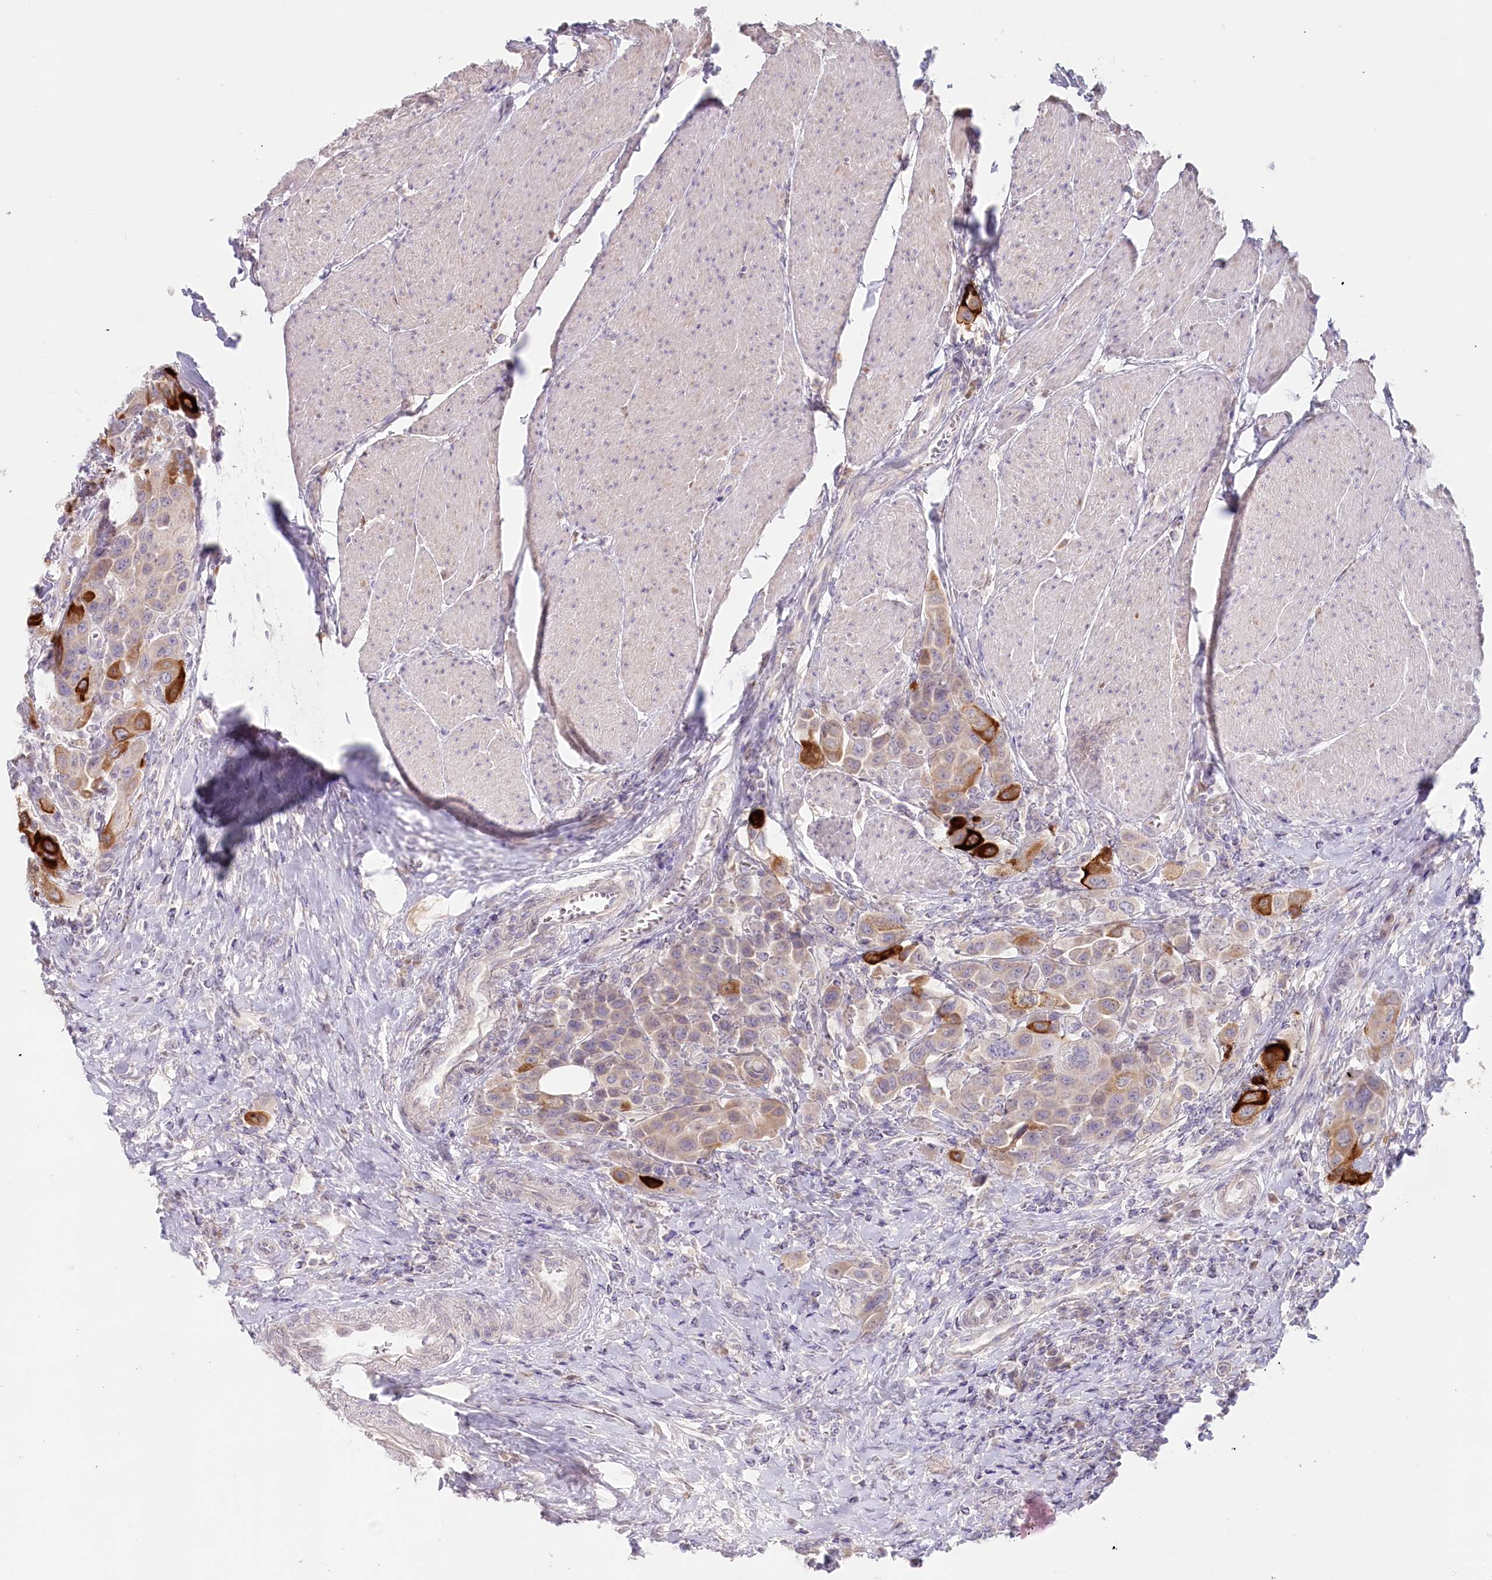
{"staining": {"intensity": "strong", "quantity": "<25%", "location": "cytoplasmic/membranous"}, "tissue": "urothelial cancer", "cell_type": "Tumor cells", "image_type": "cancer", "snomed": [{"axis": "morphology", "description": "Urothelial carcinoma, High grade"}, {"axis": "topography", "description": "Urinary bladder"}], "caption": "The micrograph exhibits a brown stain indicating the presence of a protein in the cytoplasmic/membranous of tumor cells in urothelial carcinoma (high-grade).", "gene": "PSAPL1", "patient": {"sex": "male", "age": 50}}